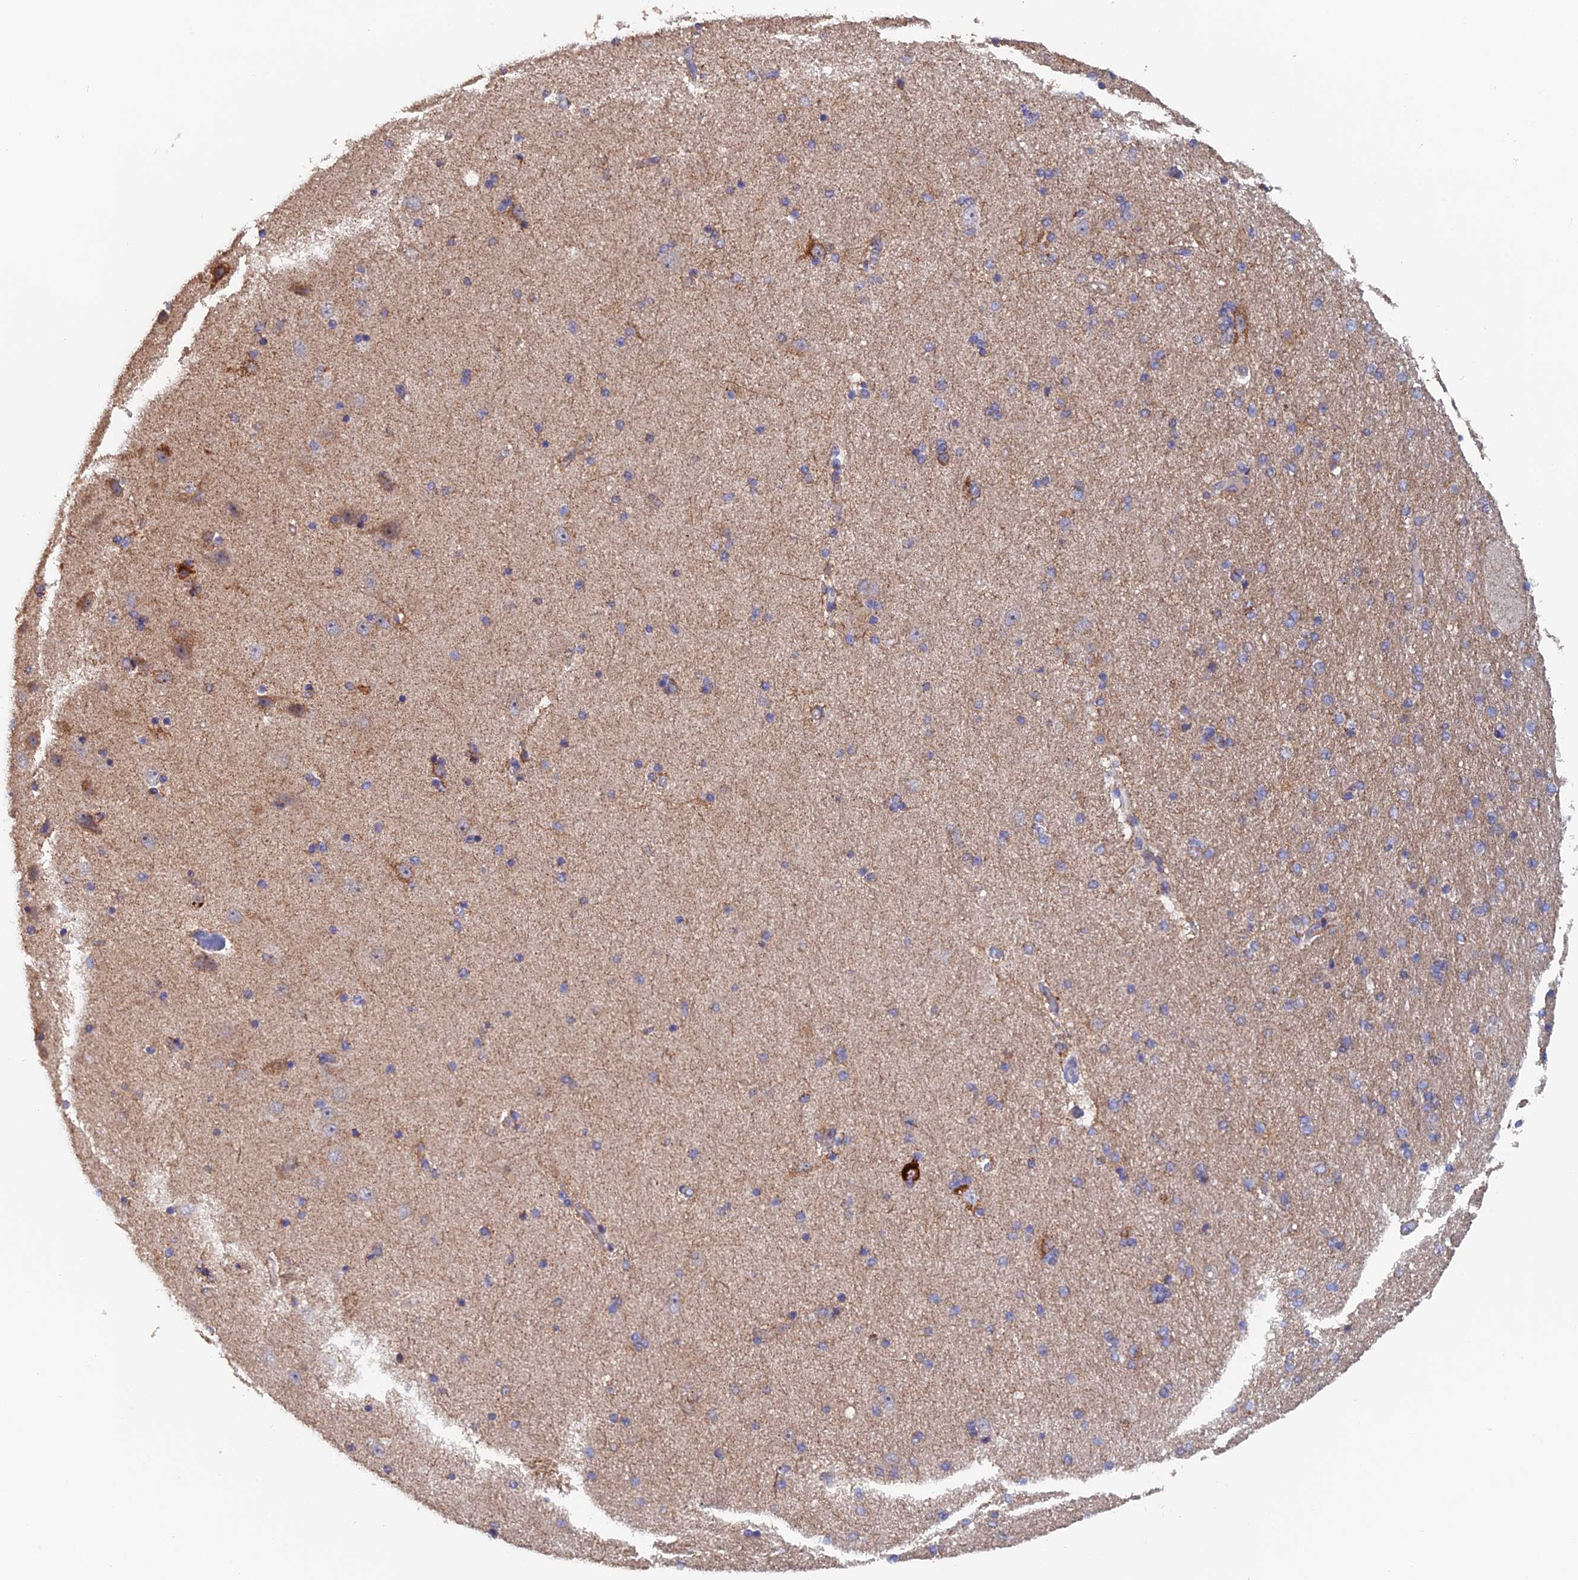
{"staining": {"intensity": "moderate", "quantity": "<25%", "location": "cytoplasmic/membranous"}, "tissue": "hippocampus", "cell_type": "Glial cells", "image_type": "normal", "snomed": [{"axis": "morphology", "description": "Normal tissue, NOS"}, {"axis": "topography", "description": "Hippocampus"}], "caption": "Immunohistochemistry micrograph of normal hippocampus: human hippocampus stained using immunohistochemistry shows low levels of moderate protein expression localized specifically in the cytoplasmic/membranous of glial cells, appearing as a cytoplasmic/membranous brown color.", "gene": "ECSIT", "patient": {"sex": "female", "age": 54}}